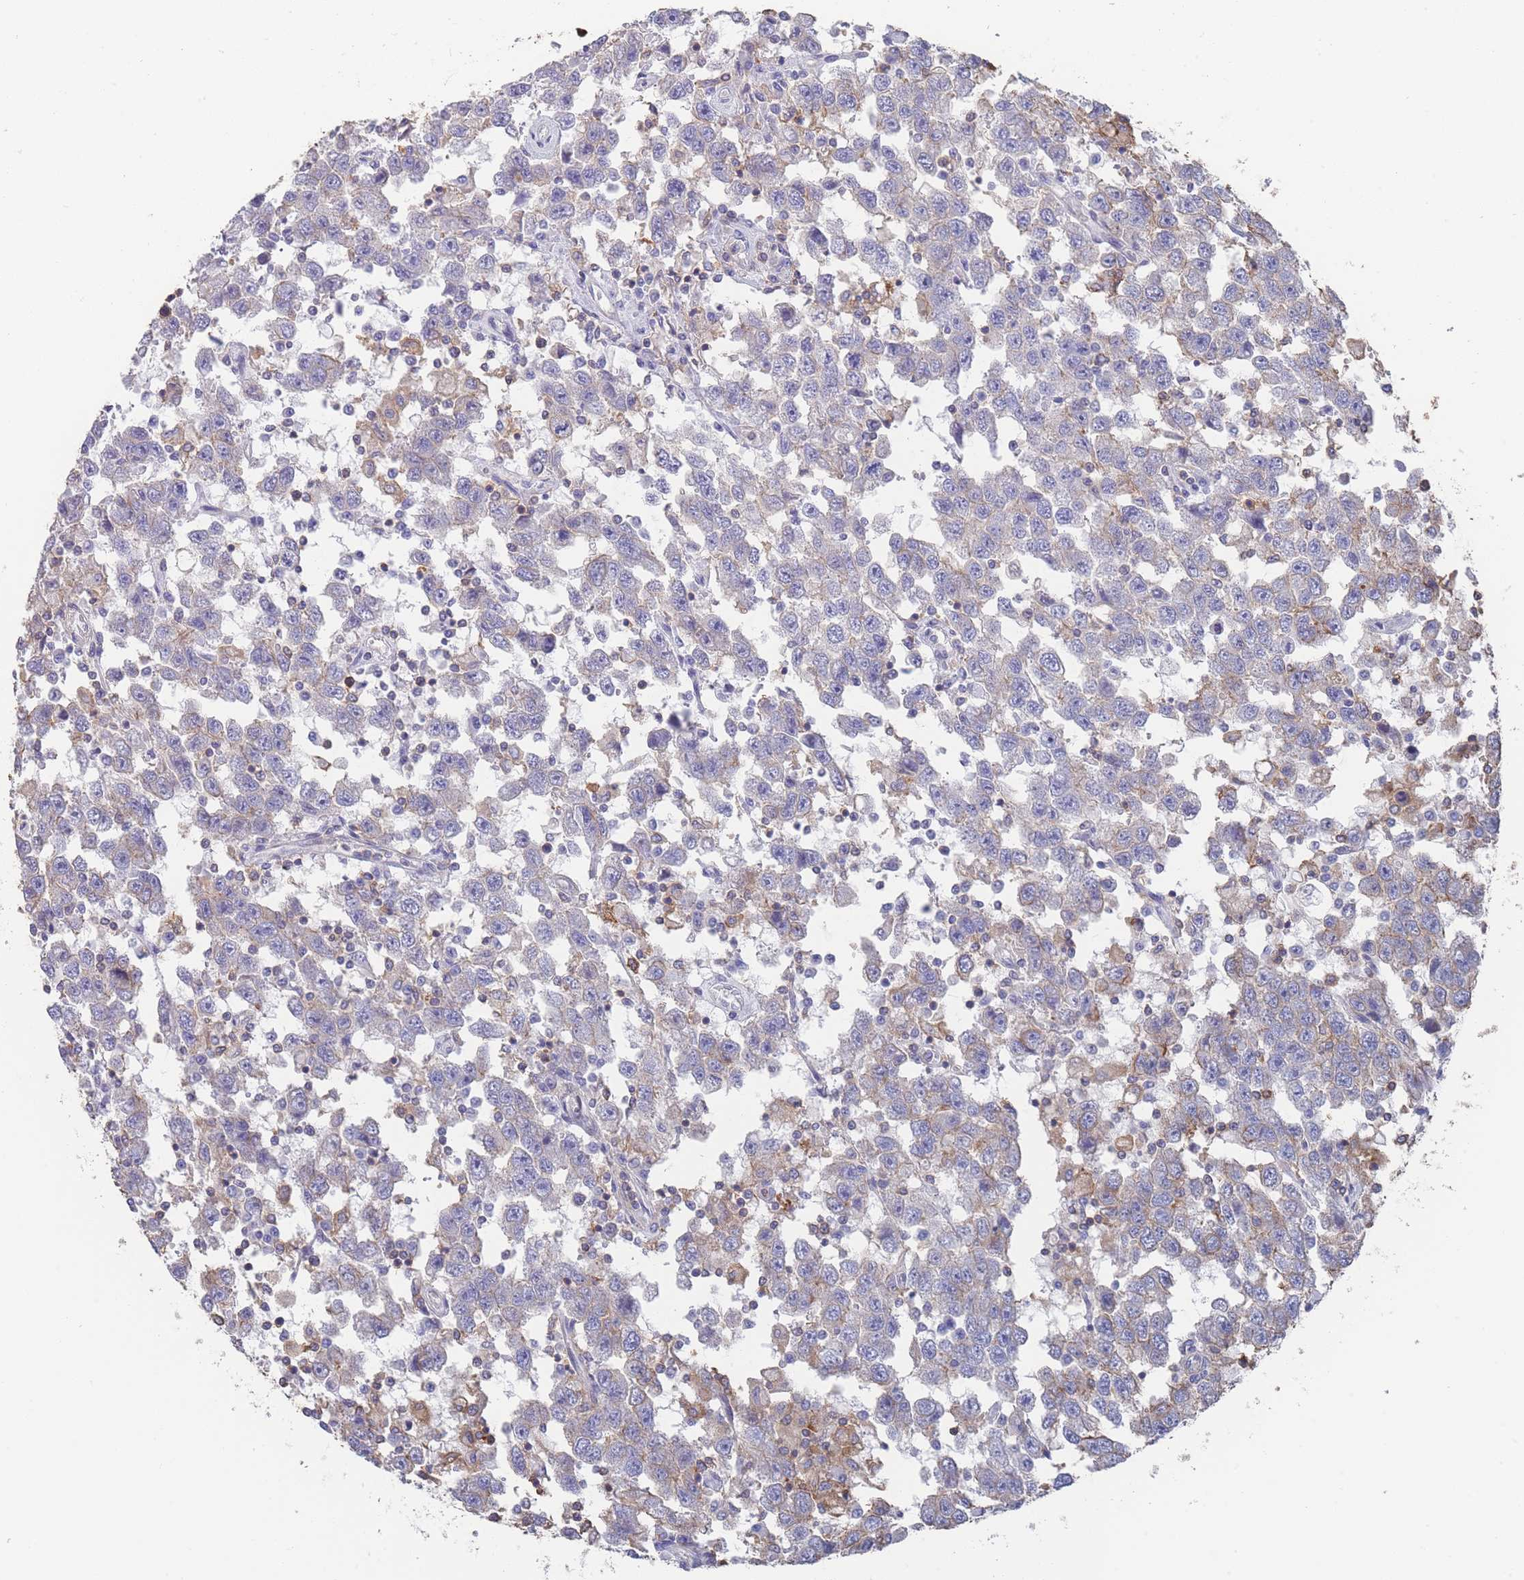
{"staining": {"intensity": "negative", "quantity": "none", "location": "none"}, "tissue": "testis cancer", "cell_type": "Tumor cells", "image_type": "cancer", "snomed": [{"axis": "morphology", "description": "Seminoma, NOS"}, {"axis": "topography", "description": "Testis"}], "caption": "There is no significant expression in tumor cells of testis cancer.", "gene": "SCCPDH", "patient": {"sex": "male", "age": 41}}